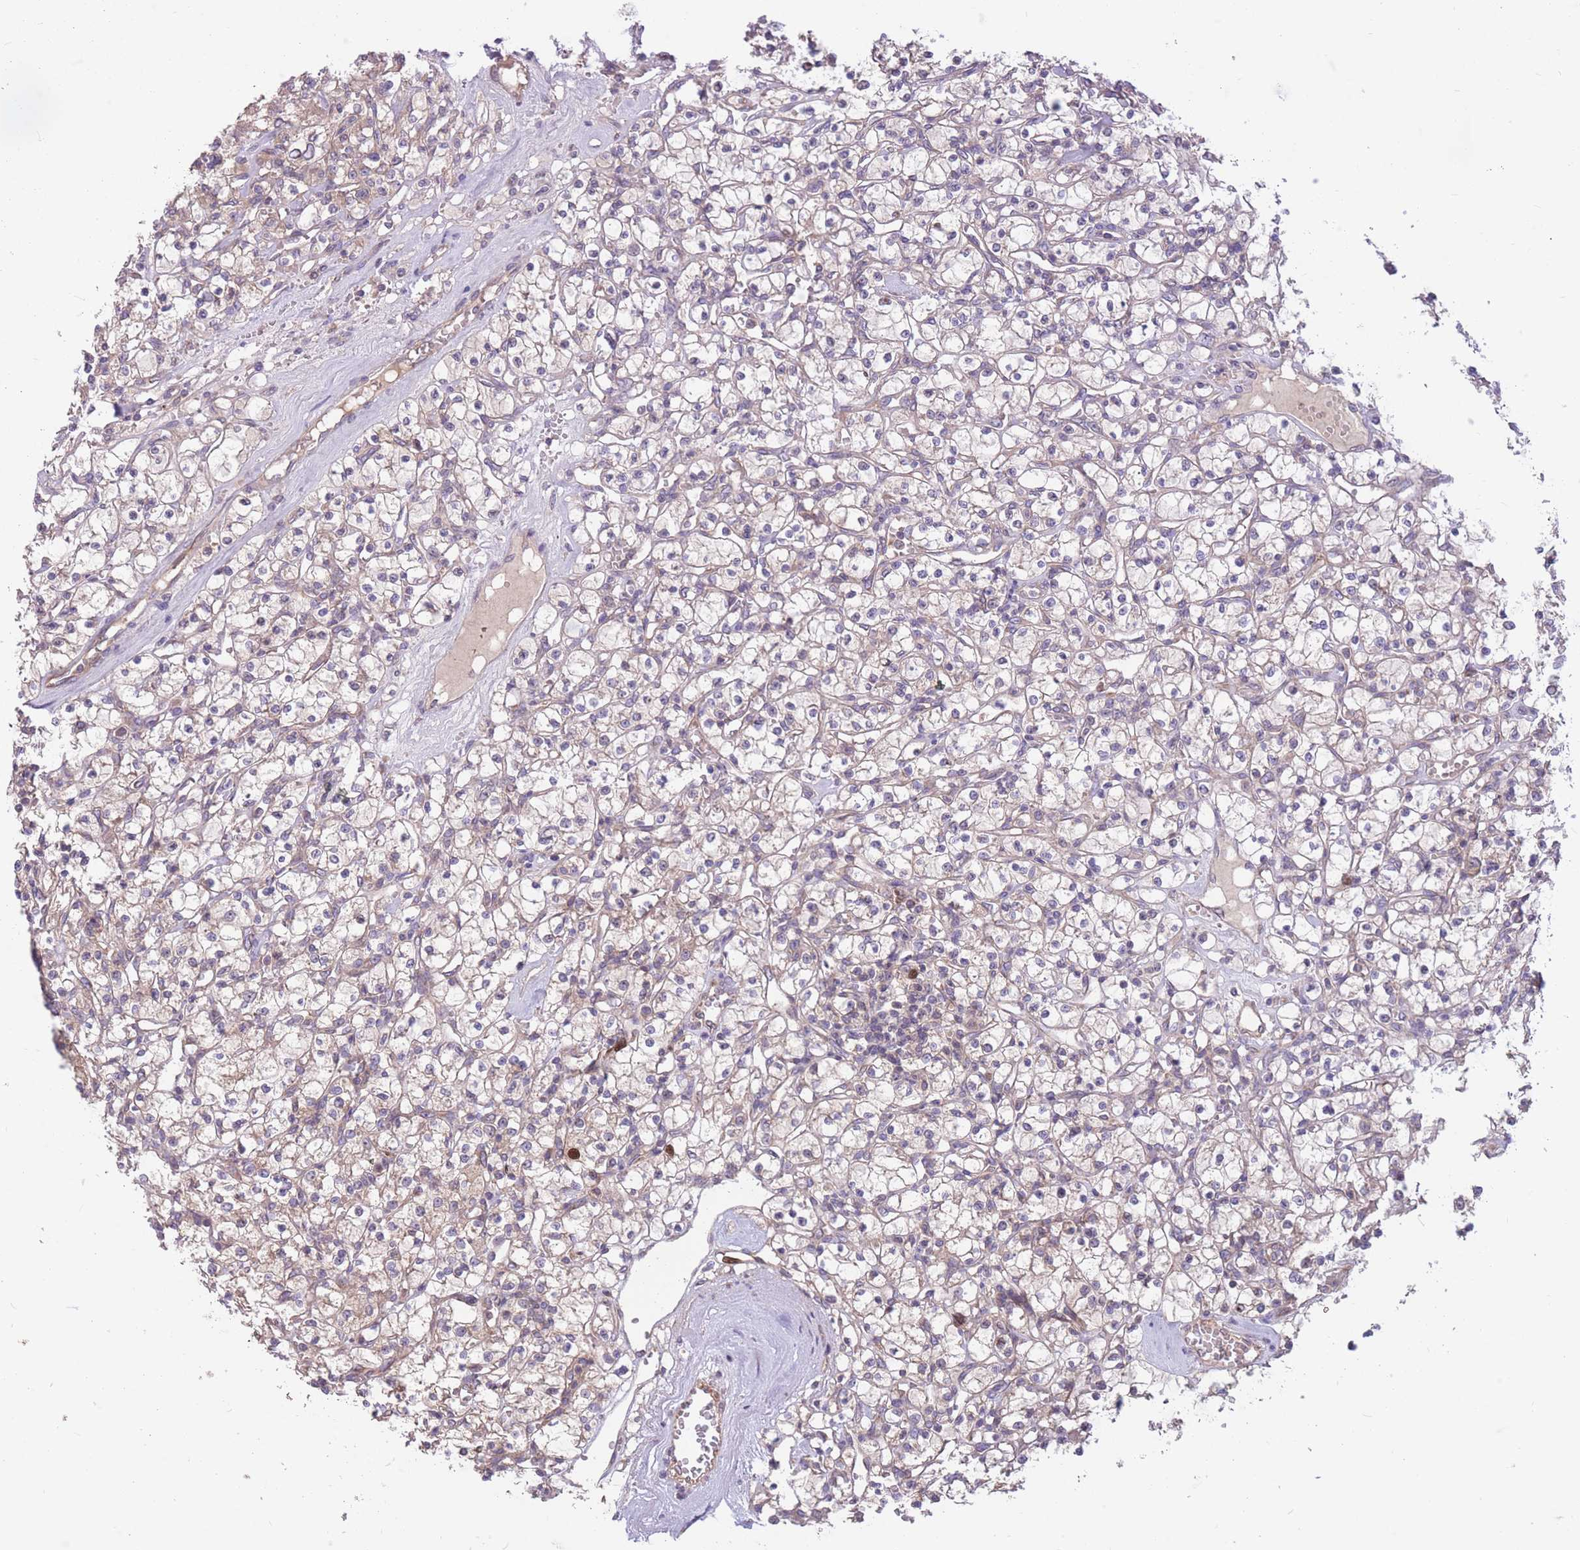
{"staining": {"intensity": "weak", "quantity": "25%-75%", "location": "cytoplasmic/membranous,nuclear"}, "tissue": "renal cancer", "cell_type": "Tumor cells", "image_type": "cancer", "snomed": [{"axis": "morphology", "description": "Adenocarcinoma, NOS"}, {"axis": "topography", "description": "Kidney"}], "caption": "About 25%-75% of tumor cells in renal adenocarcinoma display weak cytoplasmic/membranous and nuclear protein staining as visualized by brown immunohistochemical staining.", "gene": "GMNN", "patient": {"sex": "female", "age": 59}}